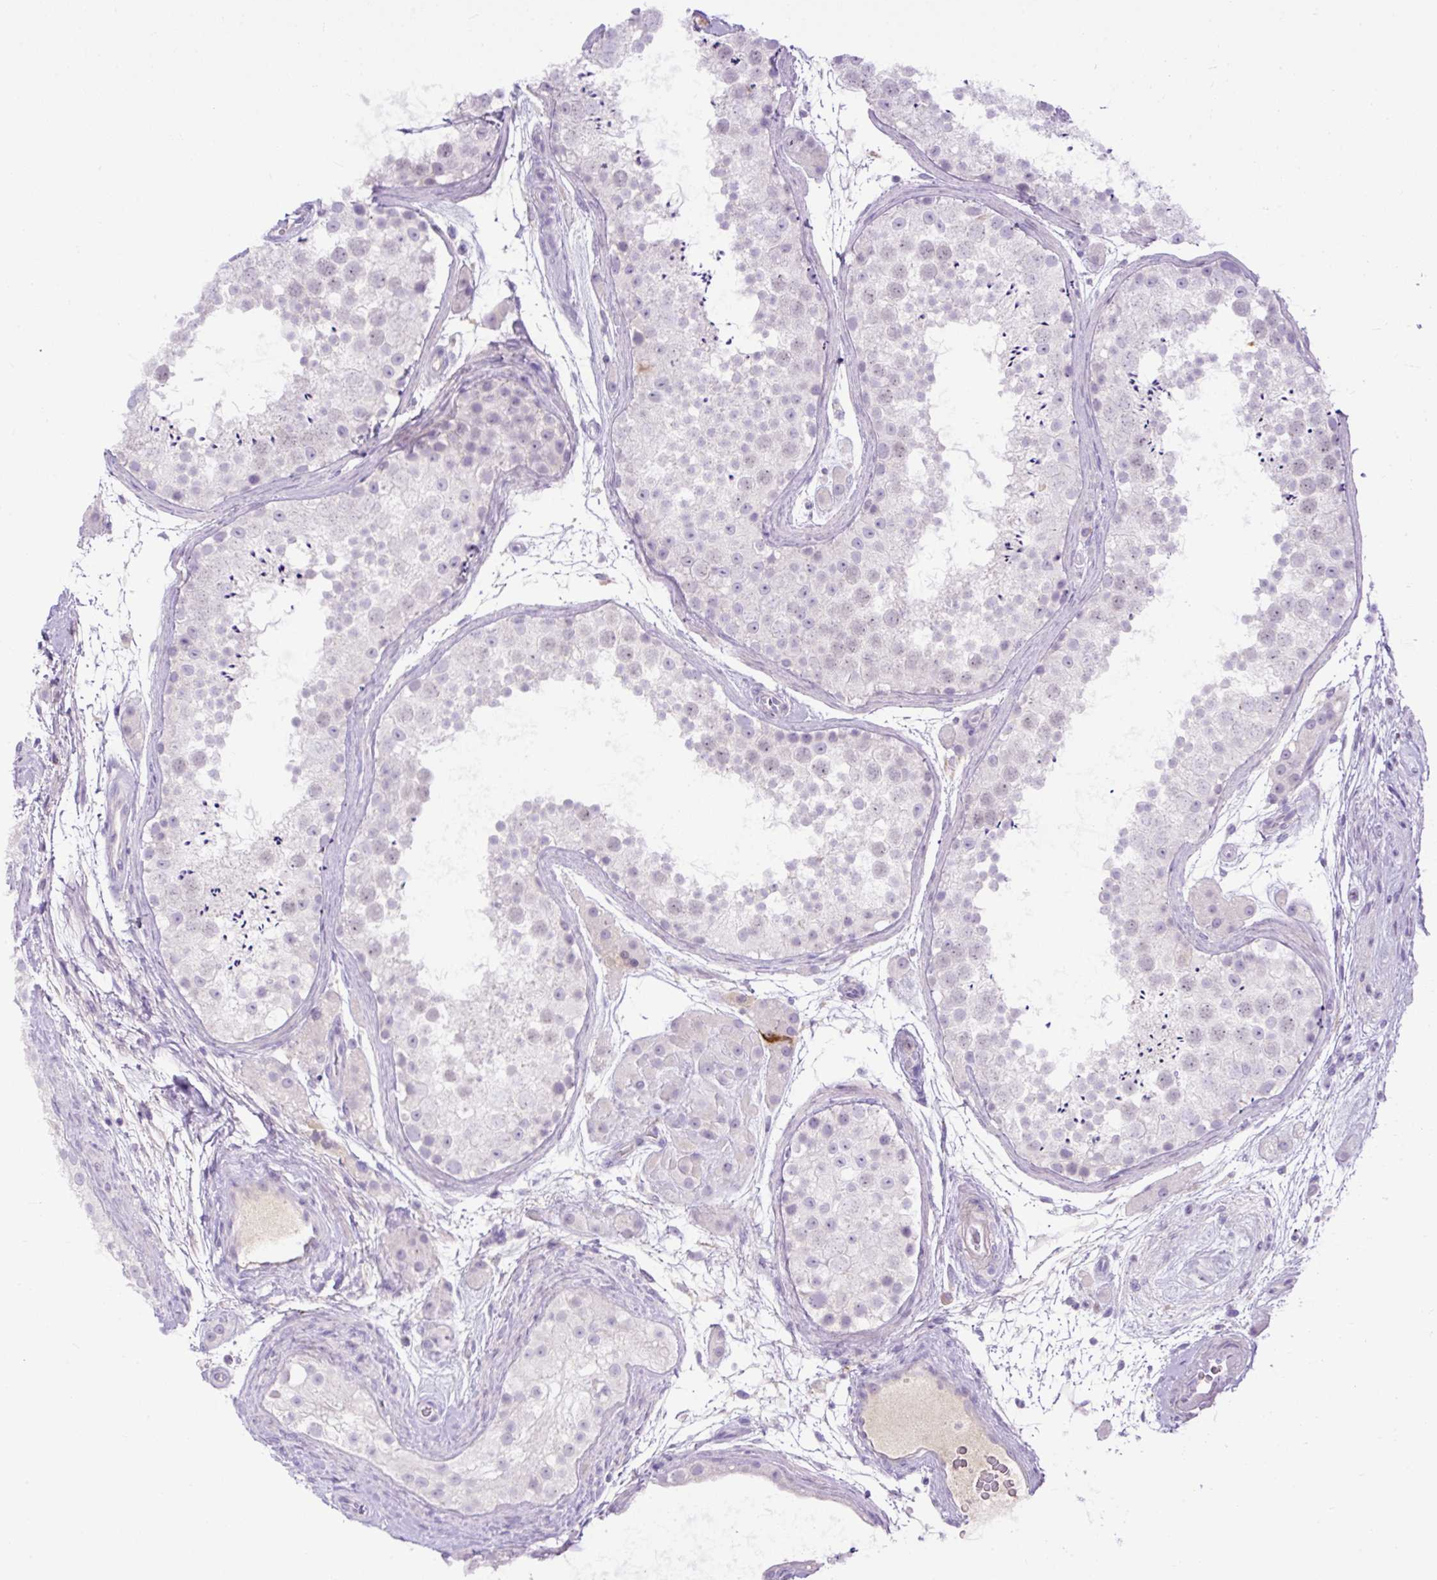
{"staining": {"intensity": "negative", "quantity": "none", "location": "none"}, "tissue": "testis", "cell_type": "Cells in seminiferous ducts", "image_type": "normal", "snomed": [{"axis": "morphology", "description": "Normal tissue, NOS"}, {"axis": "topography", "description": "Testis"}], "caption": "High power microscopy histopathology image of an immunohistochemistry micrograph of normal testis, revealing no significant expression in cells in seminiferous ducts.", "gene": "SPTBN5", "patient": {"sex": "male", "age": 41}}